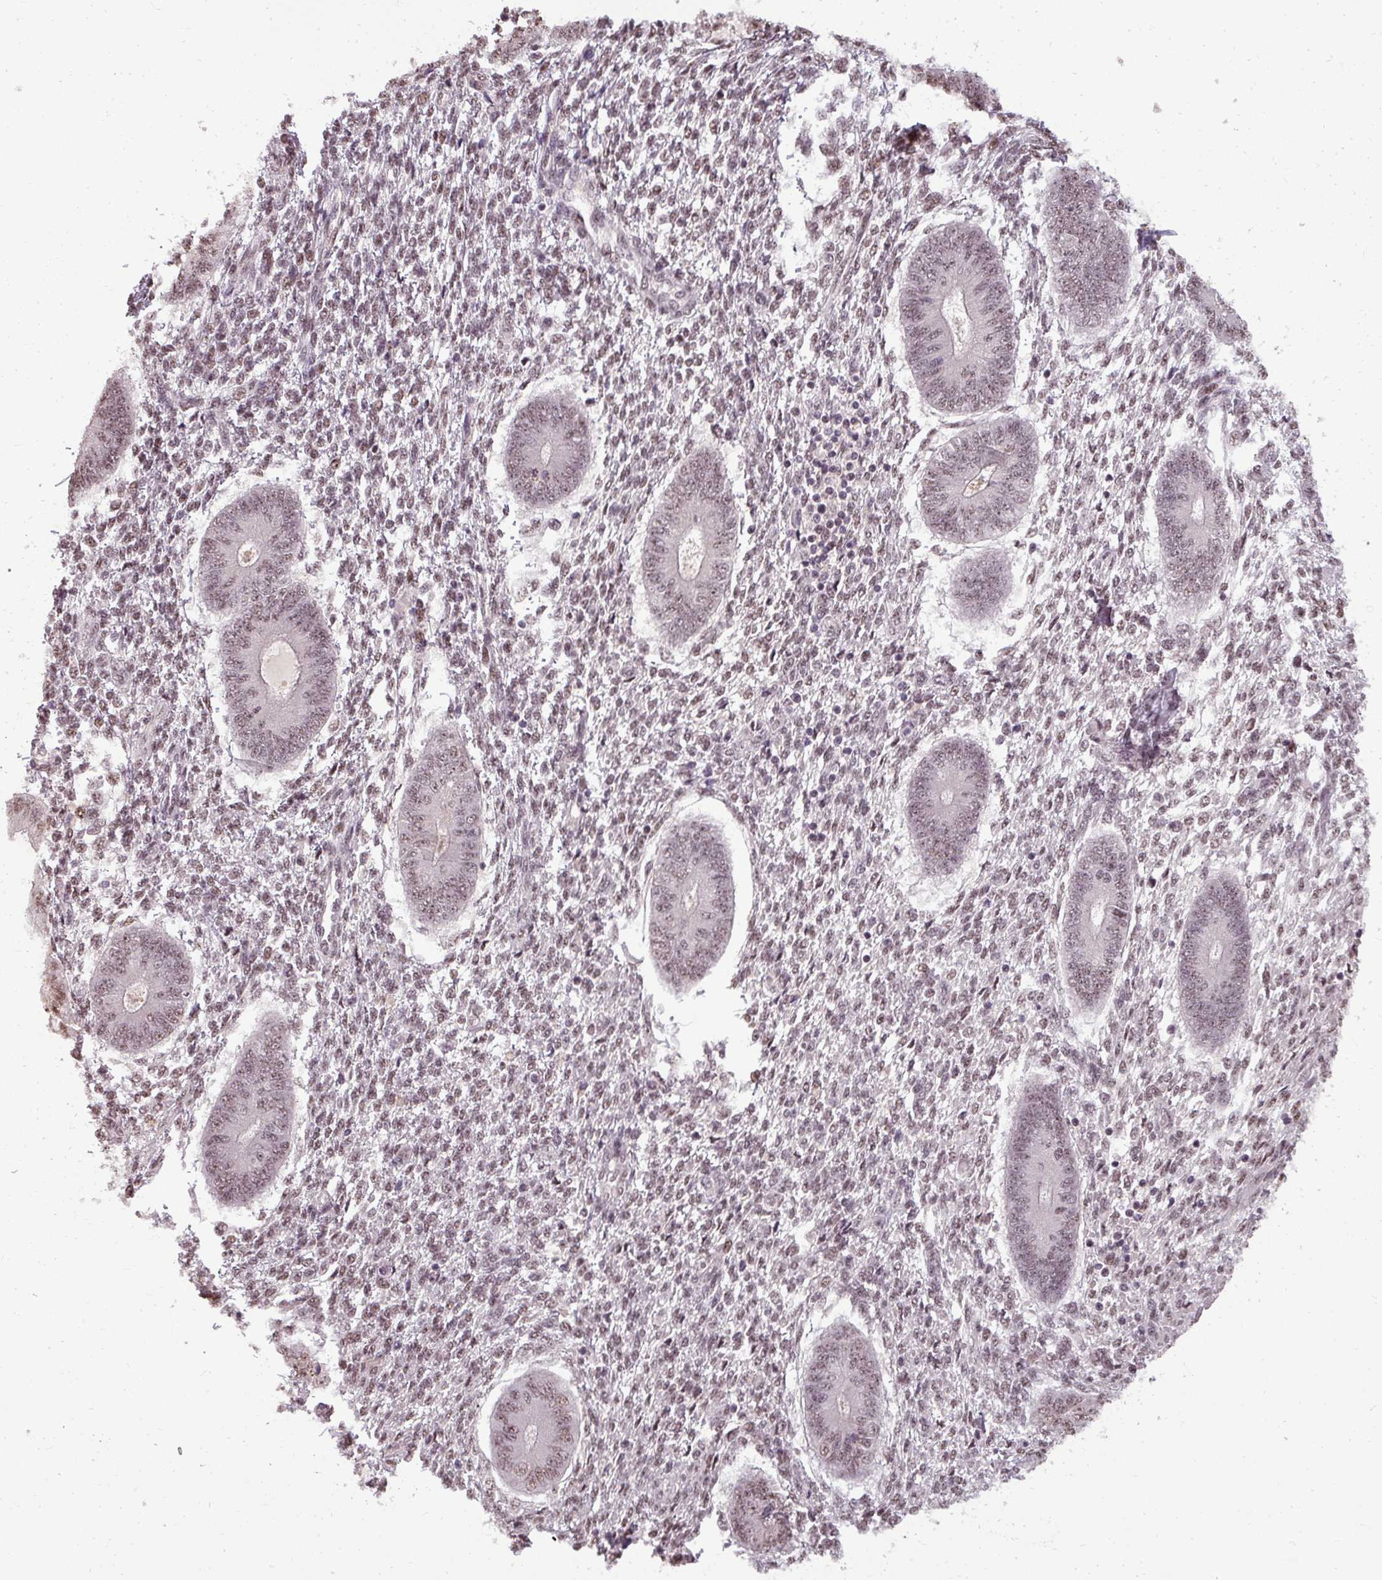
{"staining": {"intensity": "moderate", "quantity": ">75%", "location": "nuclear"}, "tissue": "endometrium", "cell_type": "Cells in endometrial stroma", "image_type": "normal", "snomed": [{"axis": "morphology", "description": "Normal tissue, NOS"}, {"axis": "topography", "description": "Endometrium"}], "caption": "Endometrium stained for a protein shows moderate nuclear positivity in cells in endometrial stroma. The staining was performed using DAB, with brown indicating positive protein expression. Nuclei are stained blue with hematoxylin.", "gene": "BCAS3", "patient": {"sex": "female", "age": 49}}